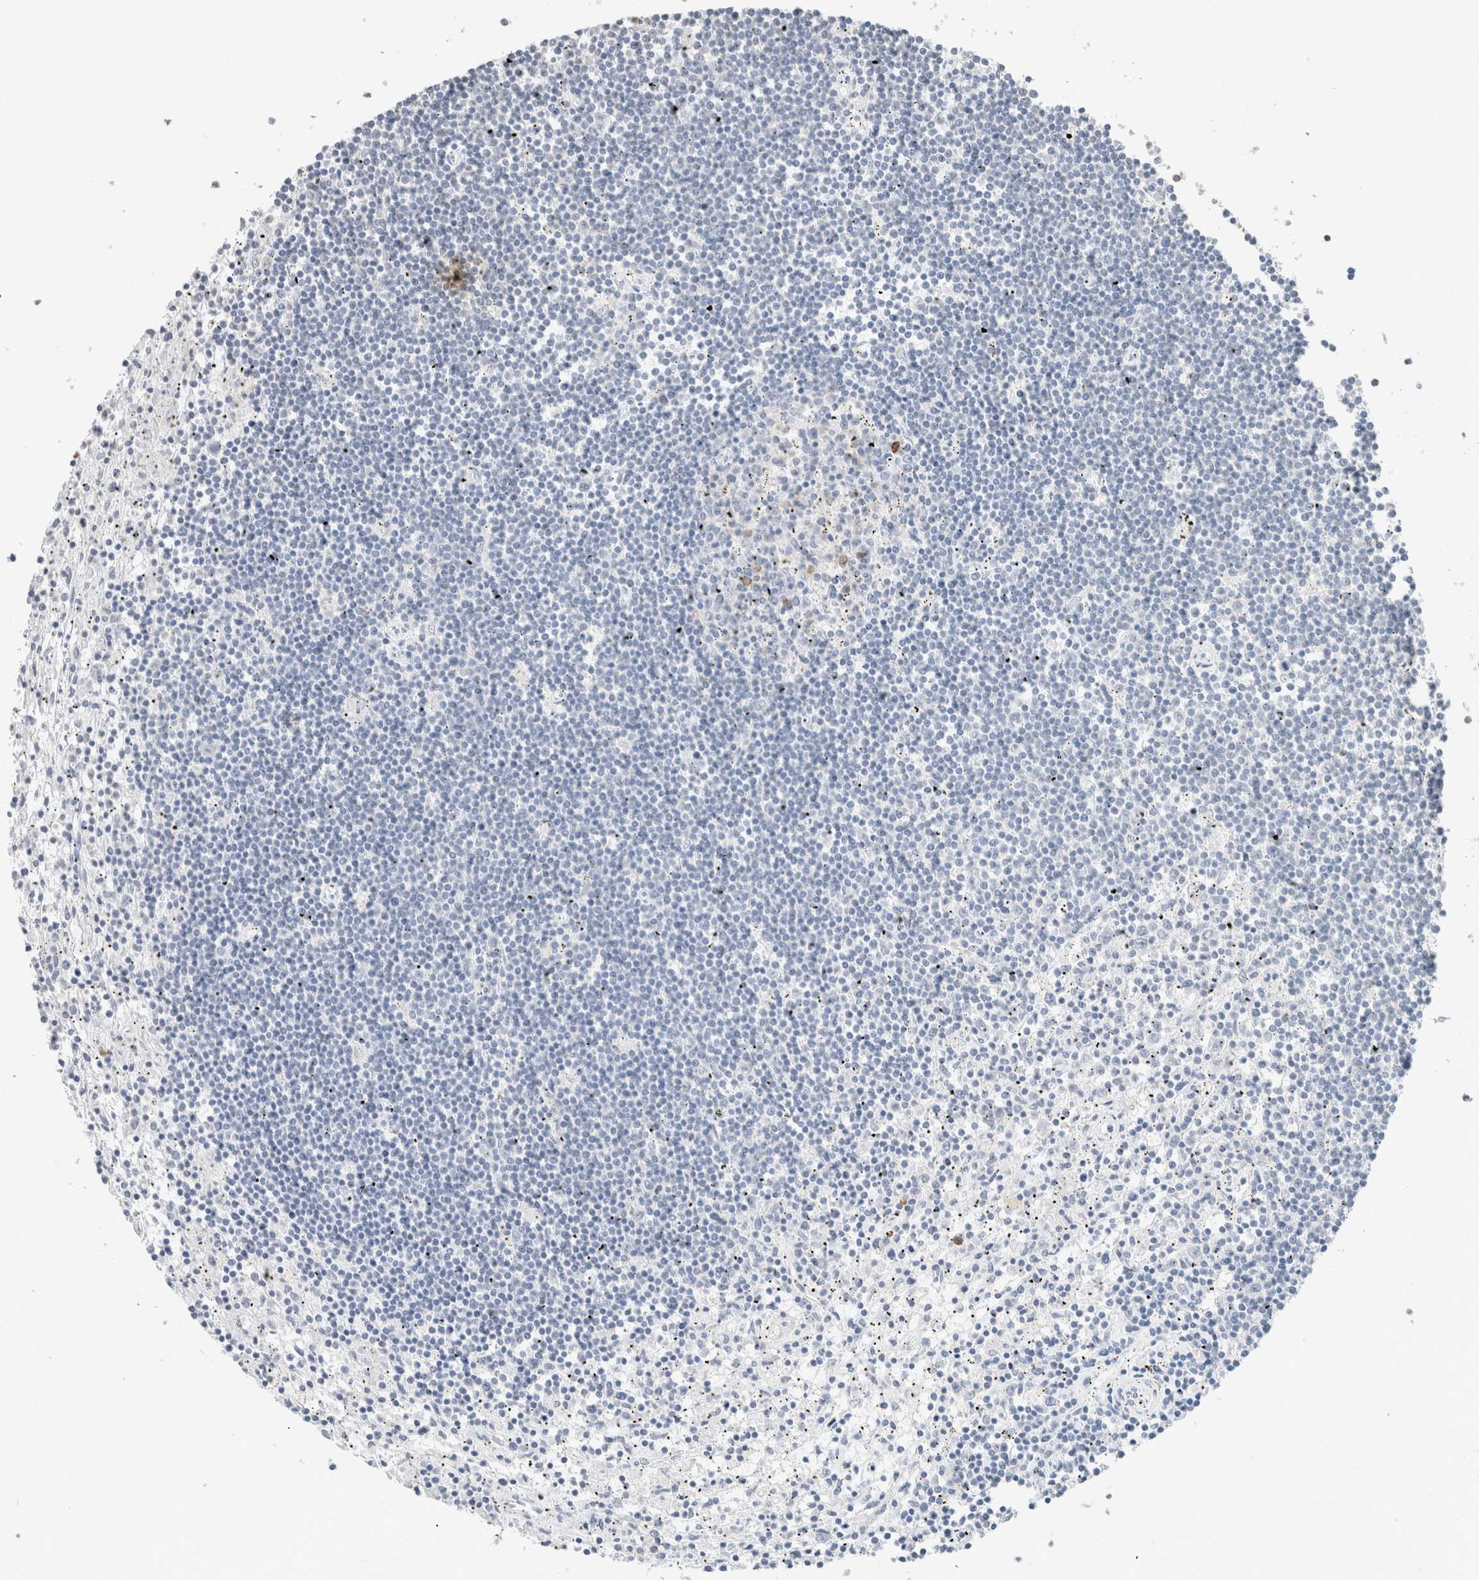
{"staining": {"intensity": "negative", "quantity": "none", "location": "none"}, "tissue": "lymphoma", "cell_type": "Tumor cells", "image_type": "cancer", "snomed": [{"axis": "morphology", "description": "Malignant lymphoma, non-Hodgkin's type, Low grade"}, {"axis": "topography", "description": "Spleen"}], "caption": "Tumor cells show no significant protein positivity in lymphoma.", "gene": "CD80", "patient": {"sex": "male", "age": 76}}